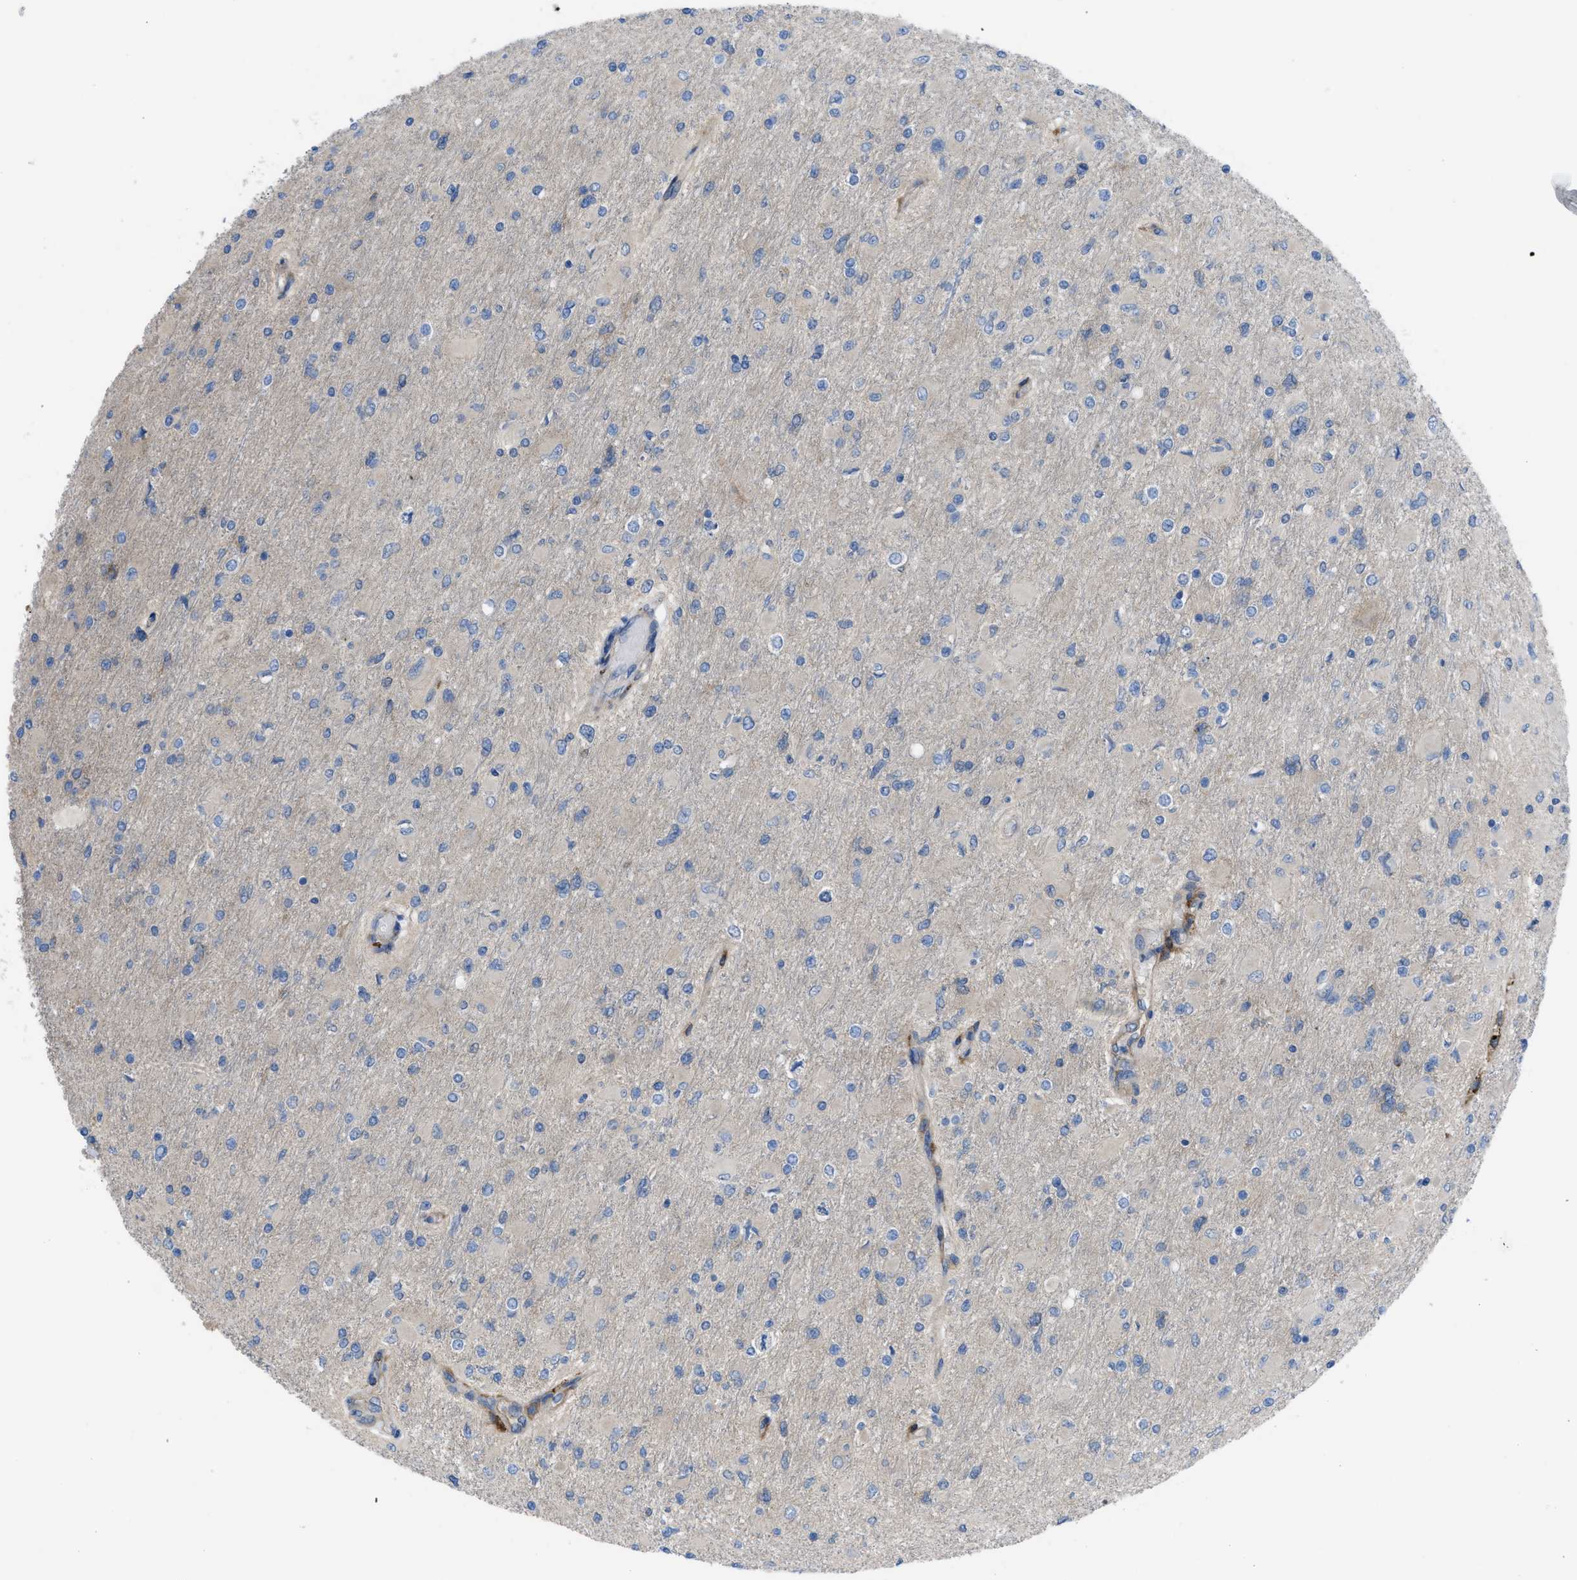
{"staining": {"intensity": "negative", "quantity": "none", "location": "none"}, "tissue": "glioma", "cell_type": "Tumor cells", "image_type": "cancer", "snomed": [{"axis": "morphology", "description": "Glioma, malignant, High grade"}, {"axis": "topography", "description": "Cerebral cortex"}], "caption": "There is no significant staining in tumor cells of glioma.", "gene": "EGFR", "patient": {"sex": "female", "age": 36}}